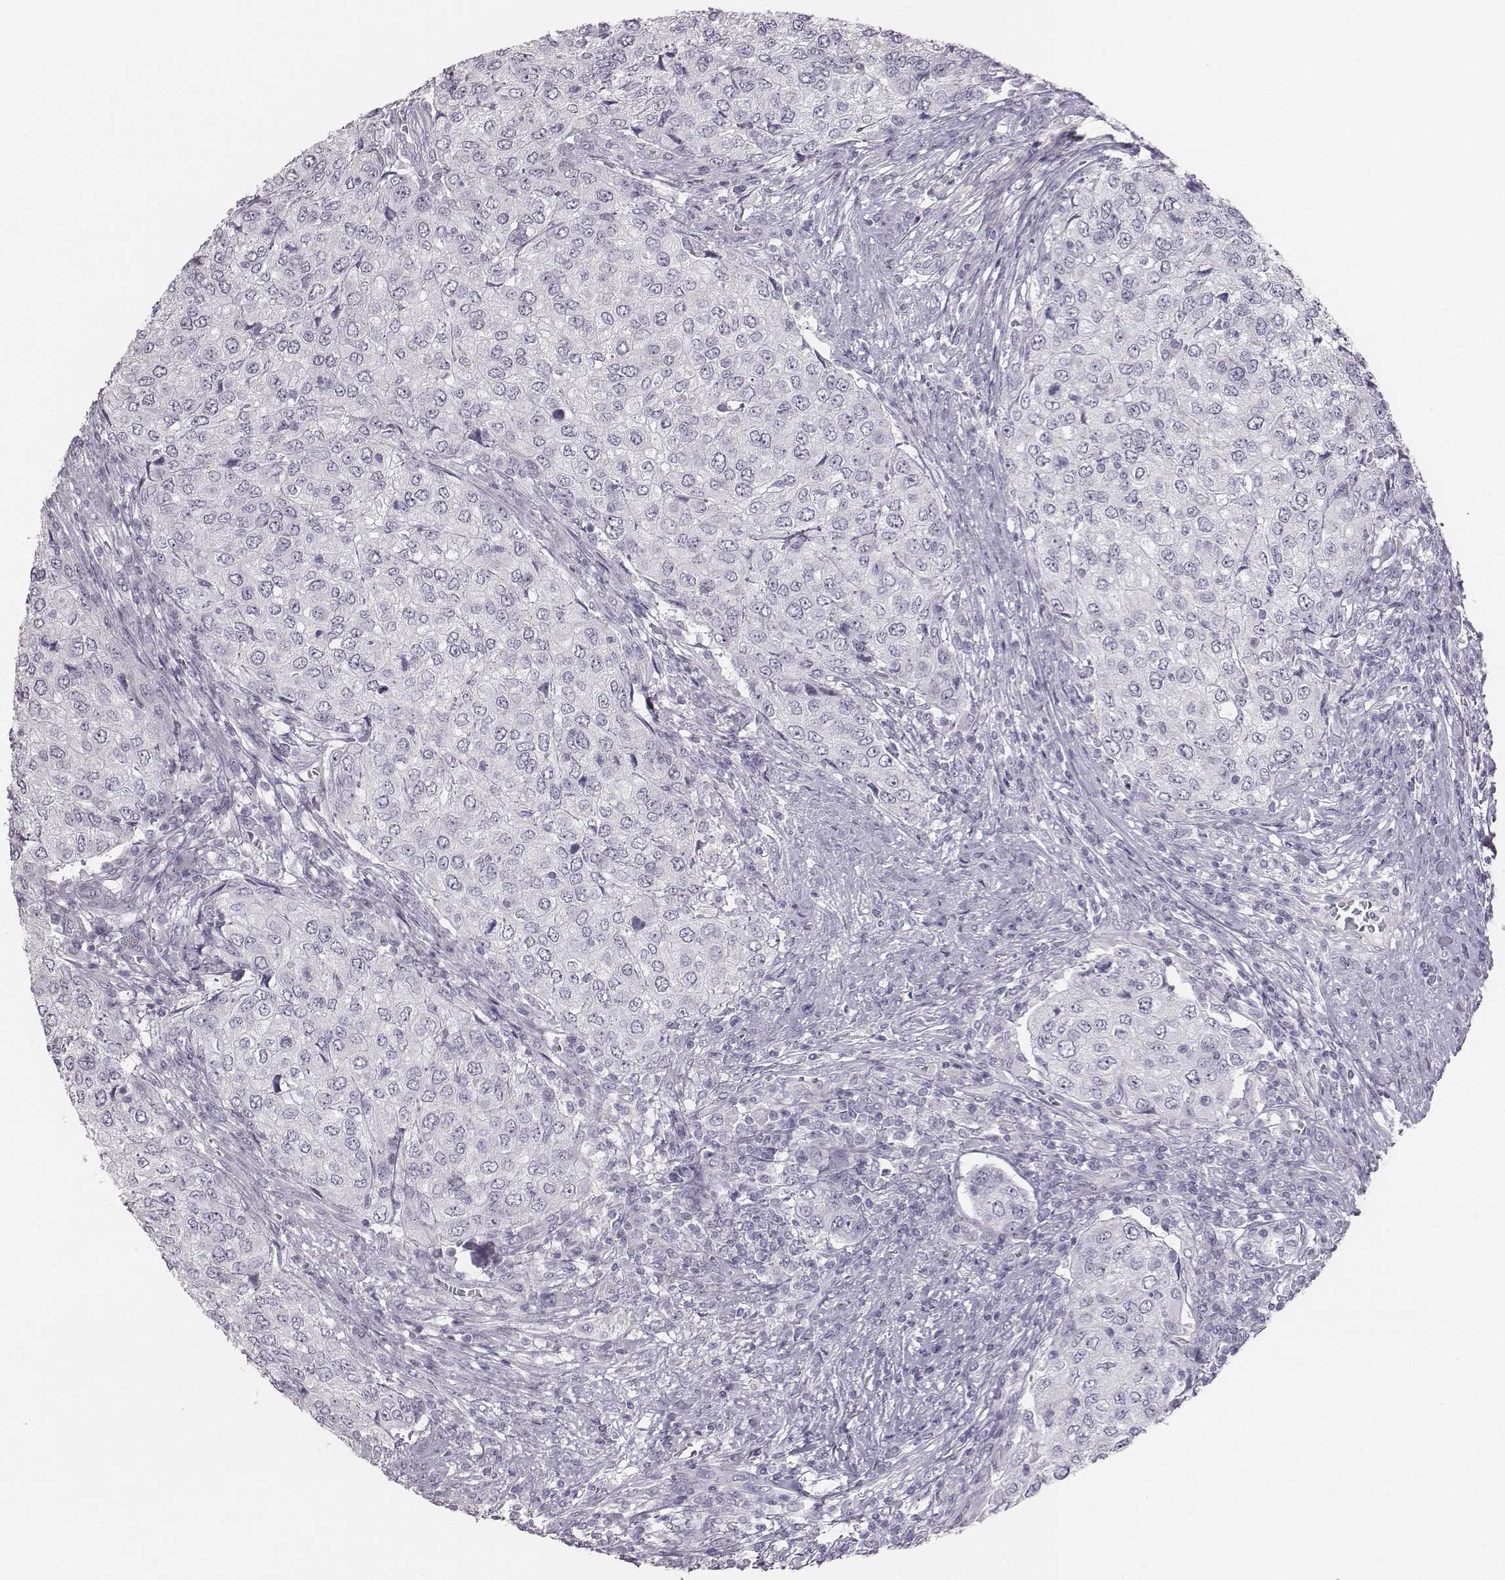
{"staining": {"intensity": "negative", "quantity": "none", "location": "none"}, "tissue": "urothelial cancer", "cell_type": "Tumor cells", "image_type": "cancer", "snomed": [{"axis": "morphology", "description": "Urothelial carcinoma, High grade"}, {"axis": "topography", "description": "Urinary bladder"}], "caption": "Tumor cells are negative for brown protein staining in urothelial cancer.", "gene": "CACNG4", "patient": {"sex": "female", "age": 78}}